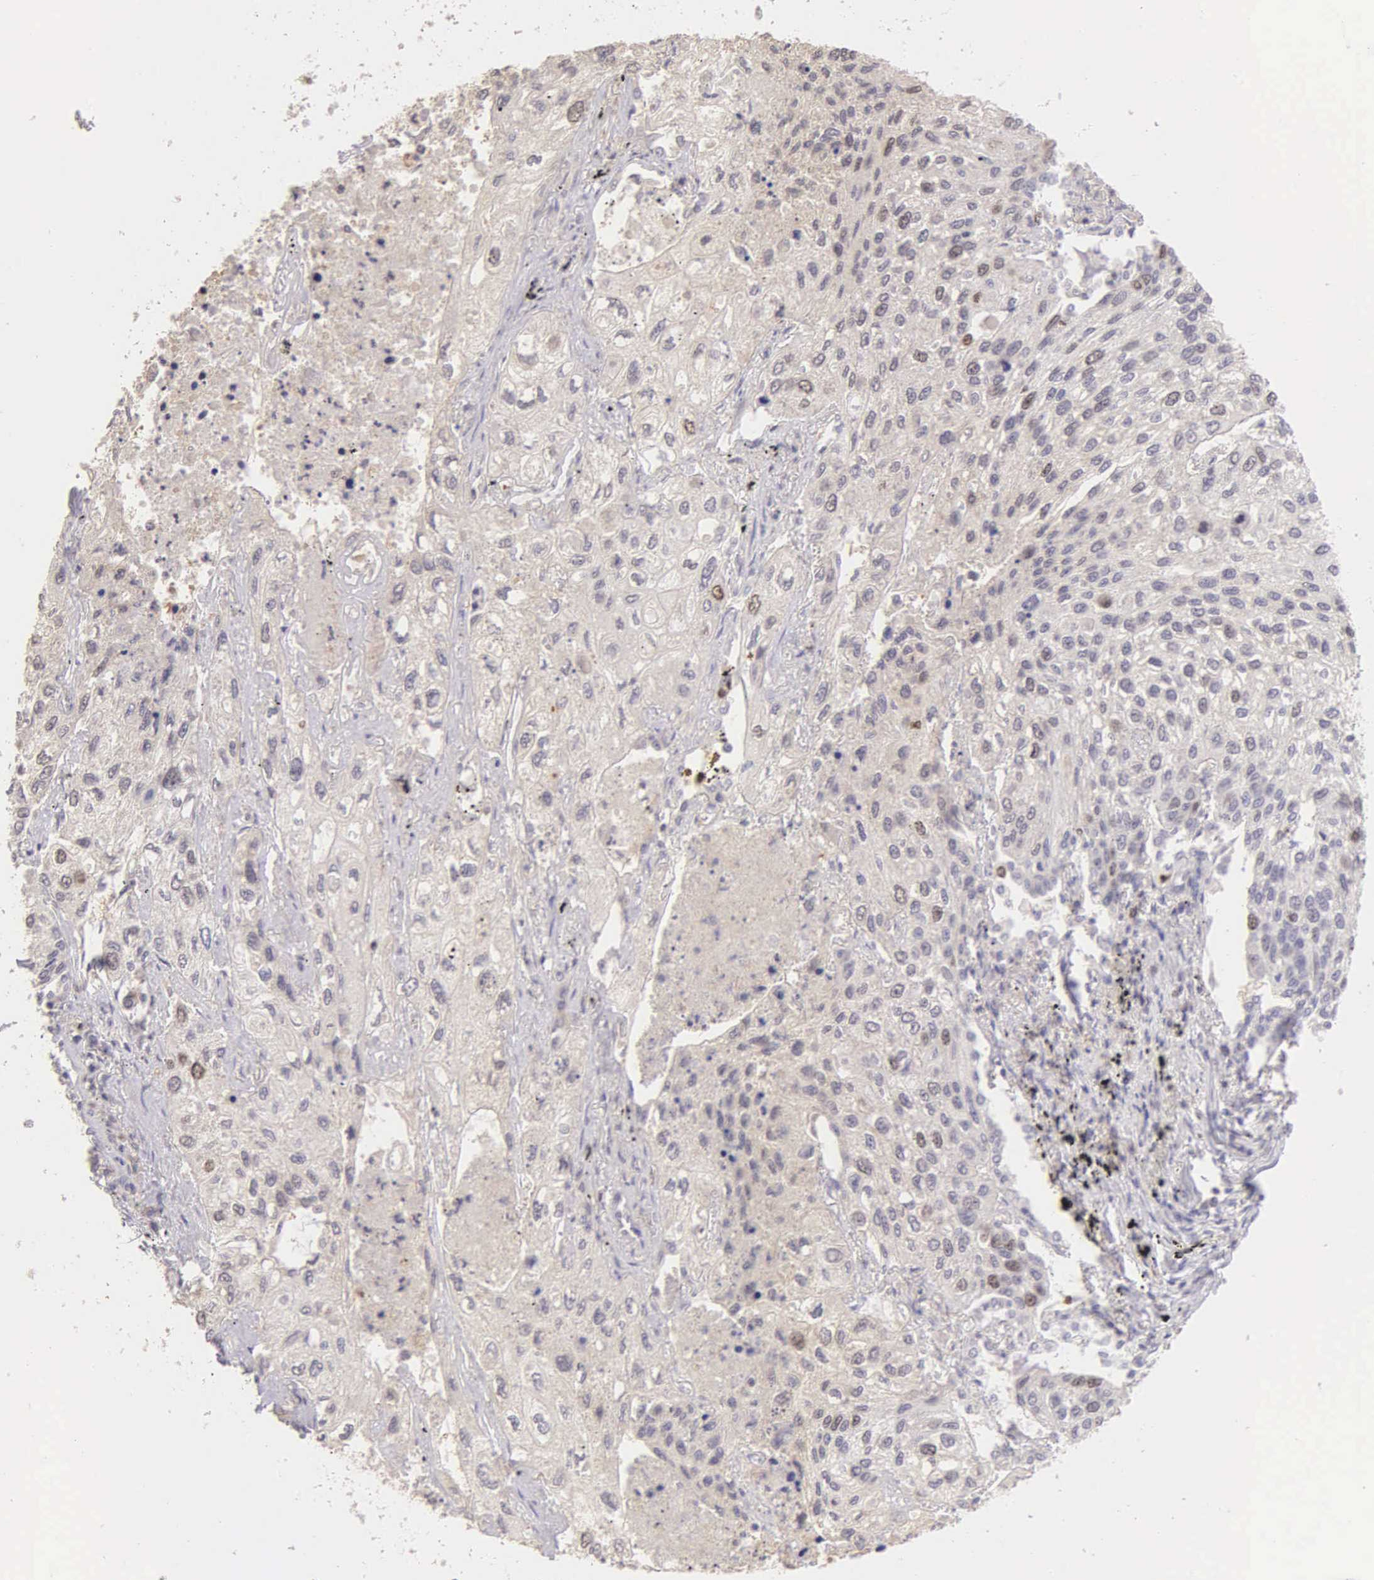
{"staining": {"intensity": "moderate", "quantity": "<25%", "location": "nuclear"}, "tissue": "lung cancer", "cell_type": "Tumor cells", "image_type": "cancer", "snomed": [{"axis": "morphology", "description": "Squamous cell carcinoma, NOS"}, {"axis": "topography", "description": "Lung"}], "caption": "Tumor cells display moderate nuclear expression in approximately <25% of cells in lung cancer.", "gene": "MKI67", "patient": {"sex": "male", "age": 75}}